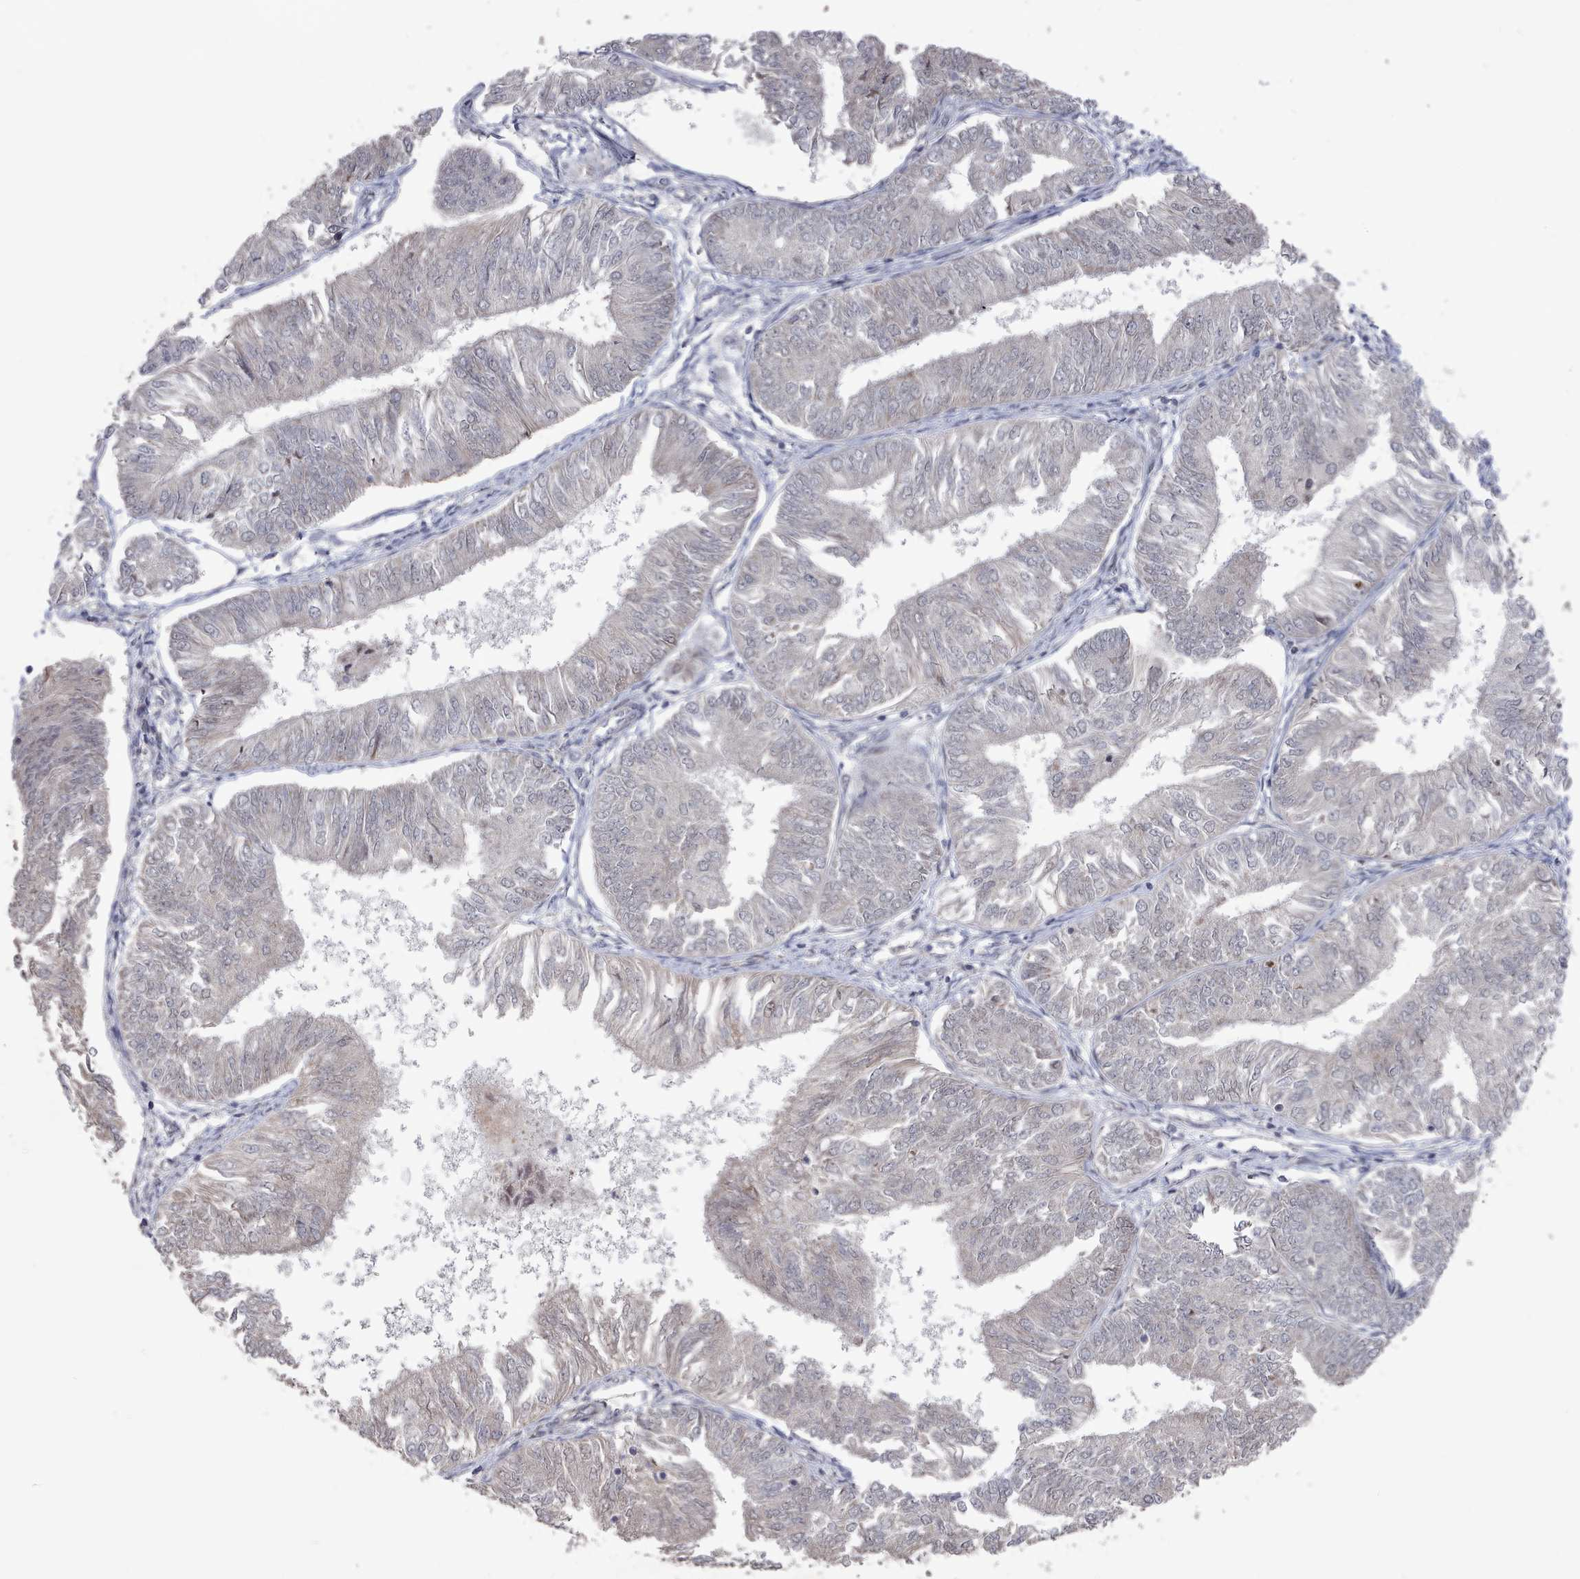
{"staining": {"intensity": "negative", "quantity": "none", "location": "none"}, "tissue": "endometrial cancer", "cell_type": "Tumor cells", "image_type": "cancer", "snomed": [{"axis": "morphology", "description": "Adenocarcinoma, NOS"}, {"axis": "topography", "description": "Endometrium"}], "caption": "An immunohistochemistry histopathology image of endometrial cancer (adenocarcinoma) is shown. There is no staining in tumor cells of endometrial cancer (adenocarcinoma).", "gene": "CPSF4", "patient": {"sex": "female", "age": 58}}